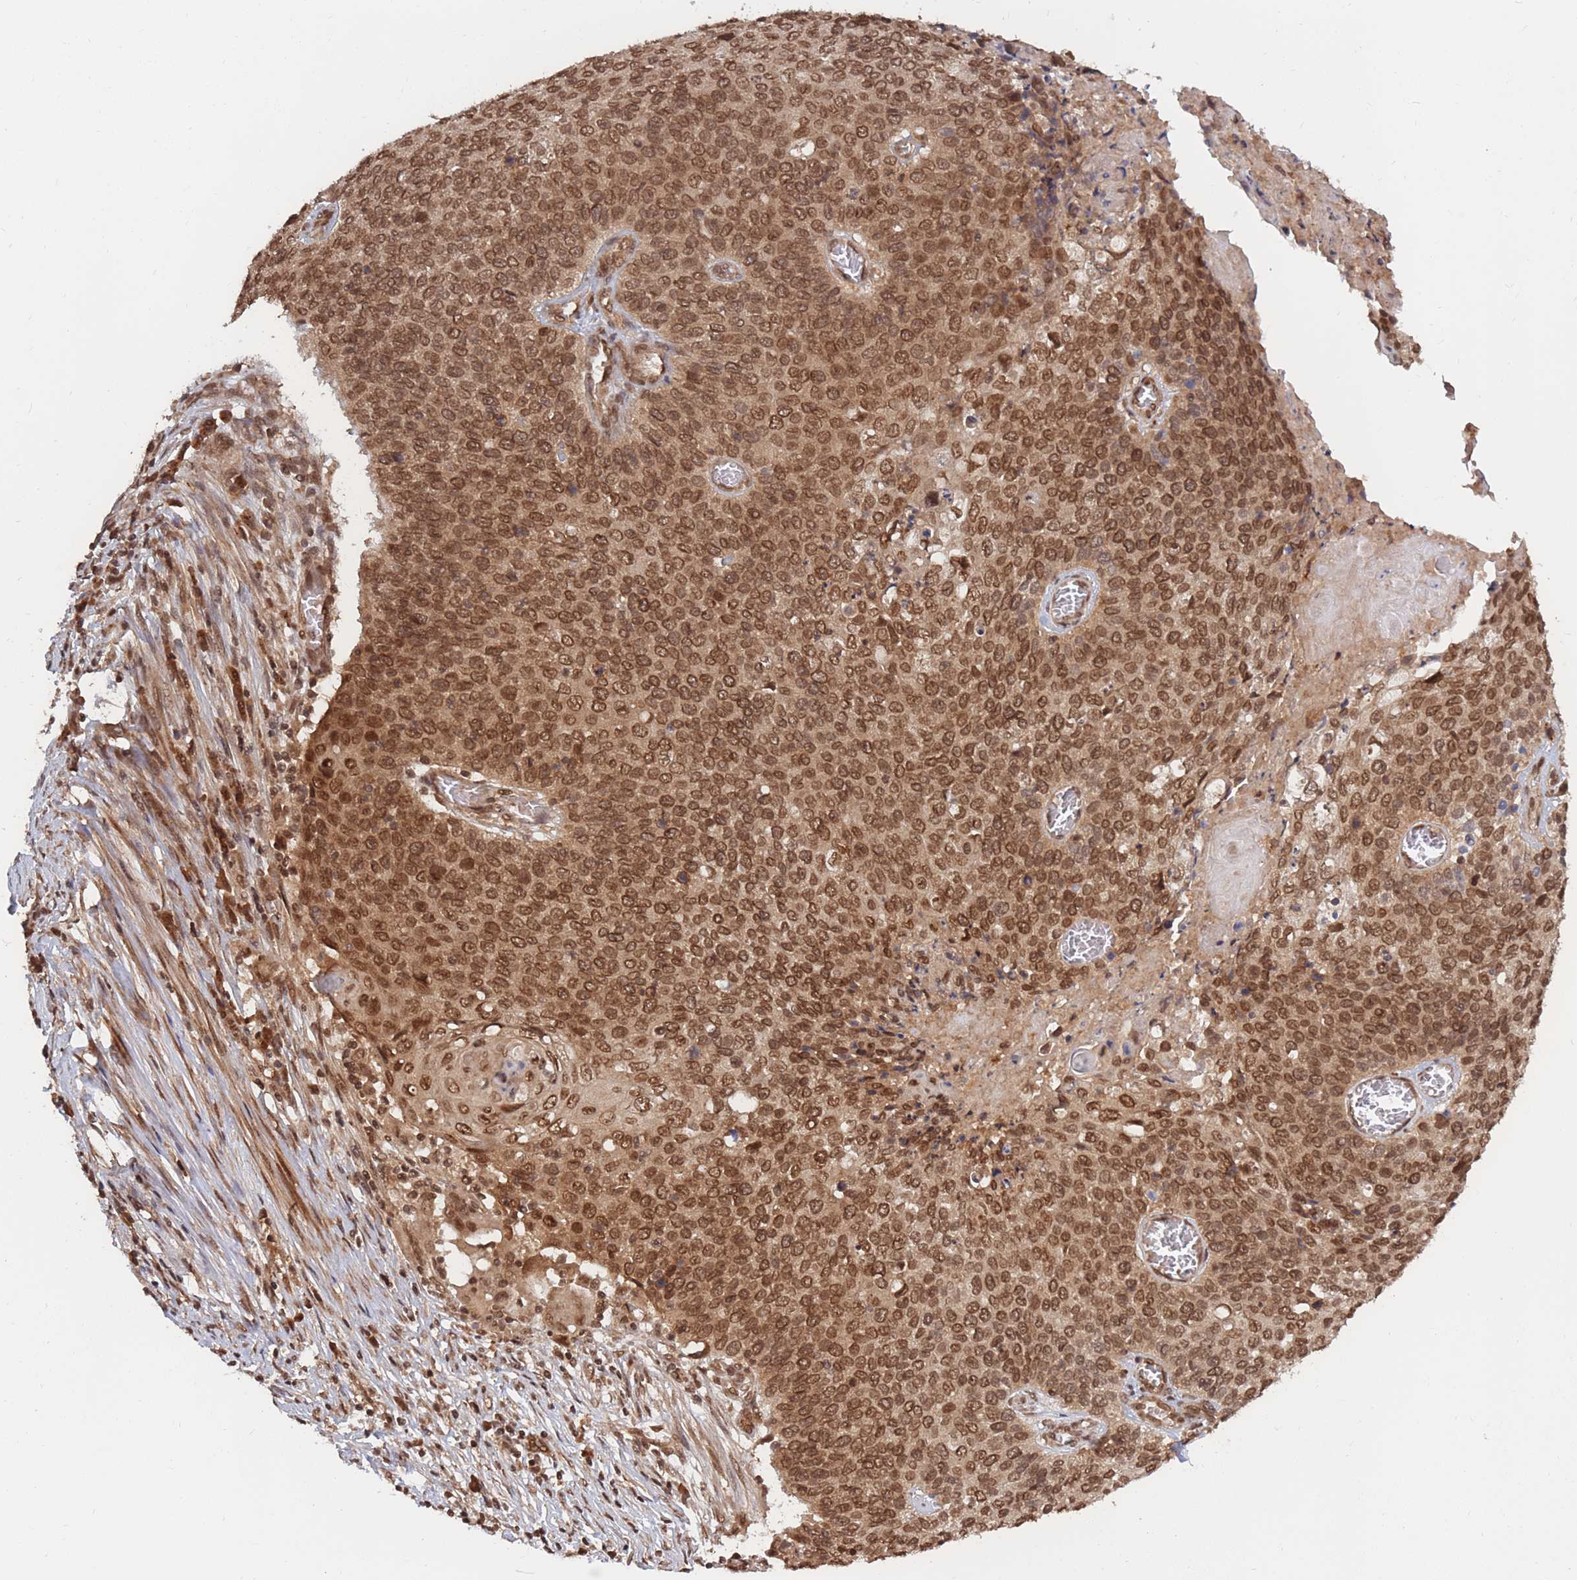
{"staining": {"intensity": "moderate", "quantity": ">75%", "location": "cytoplasmic/membranous,nuclear"}, "tissue": "cervical cancer", "cell_type": "Tumor cells", "image_type": "cancer", "snomed": [{"axis": "morphology", "description": "Squamous cell carcinoma, NOS"}, {"axis": "topography", "description": "Cervix"}], "caption": "IHC histopathology image of neoplastic tissue: human cervical cancer stained using IHC demonstrates medium levels of moderate protein expression localized specifically in the cytoplasmic/membranous and nuclear of tumor cells, appearing as a cytoplasmic/membranous and nuclear brown color.", "gene": "SRA1", "patient": {"sex": "female", "age": 39}}